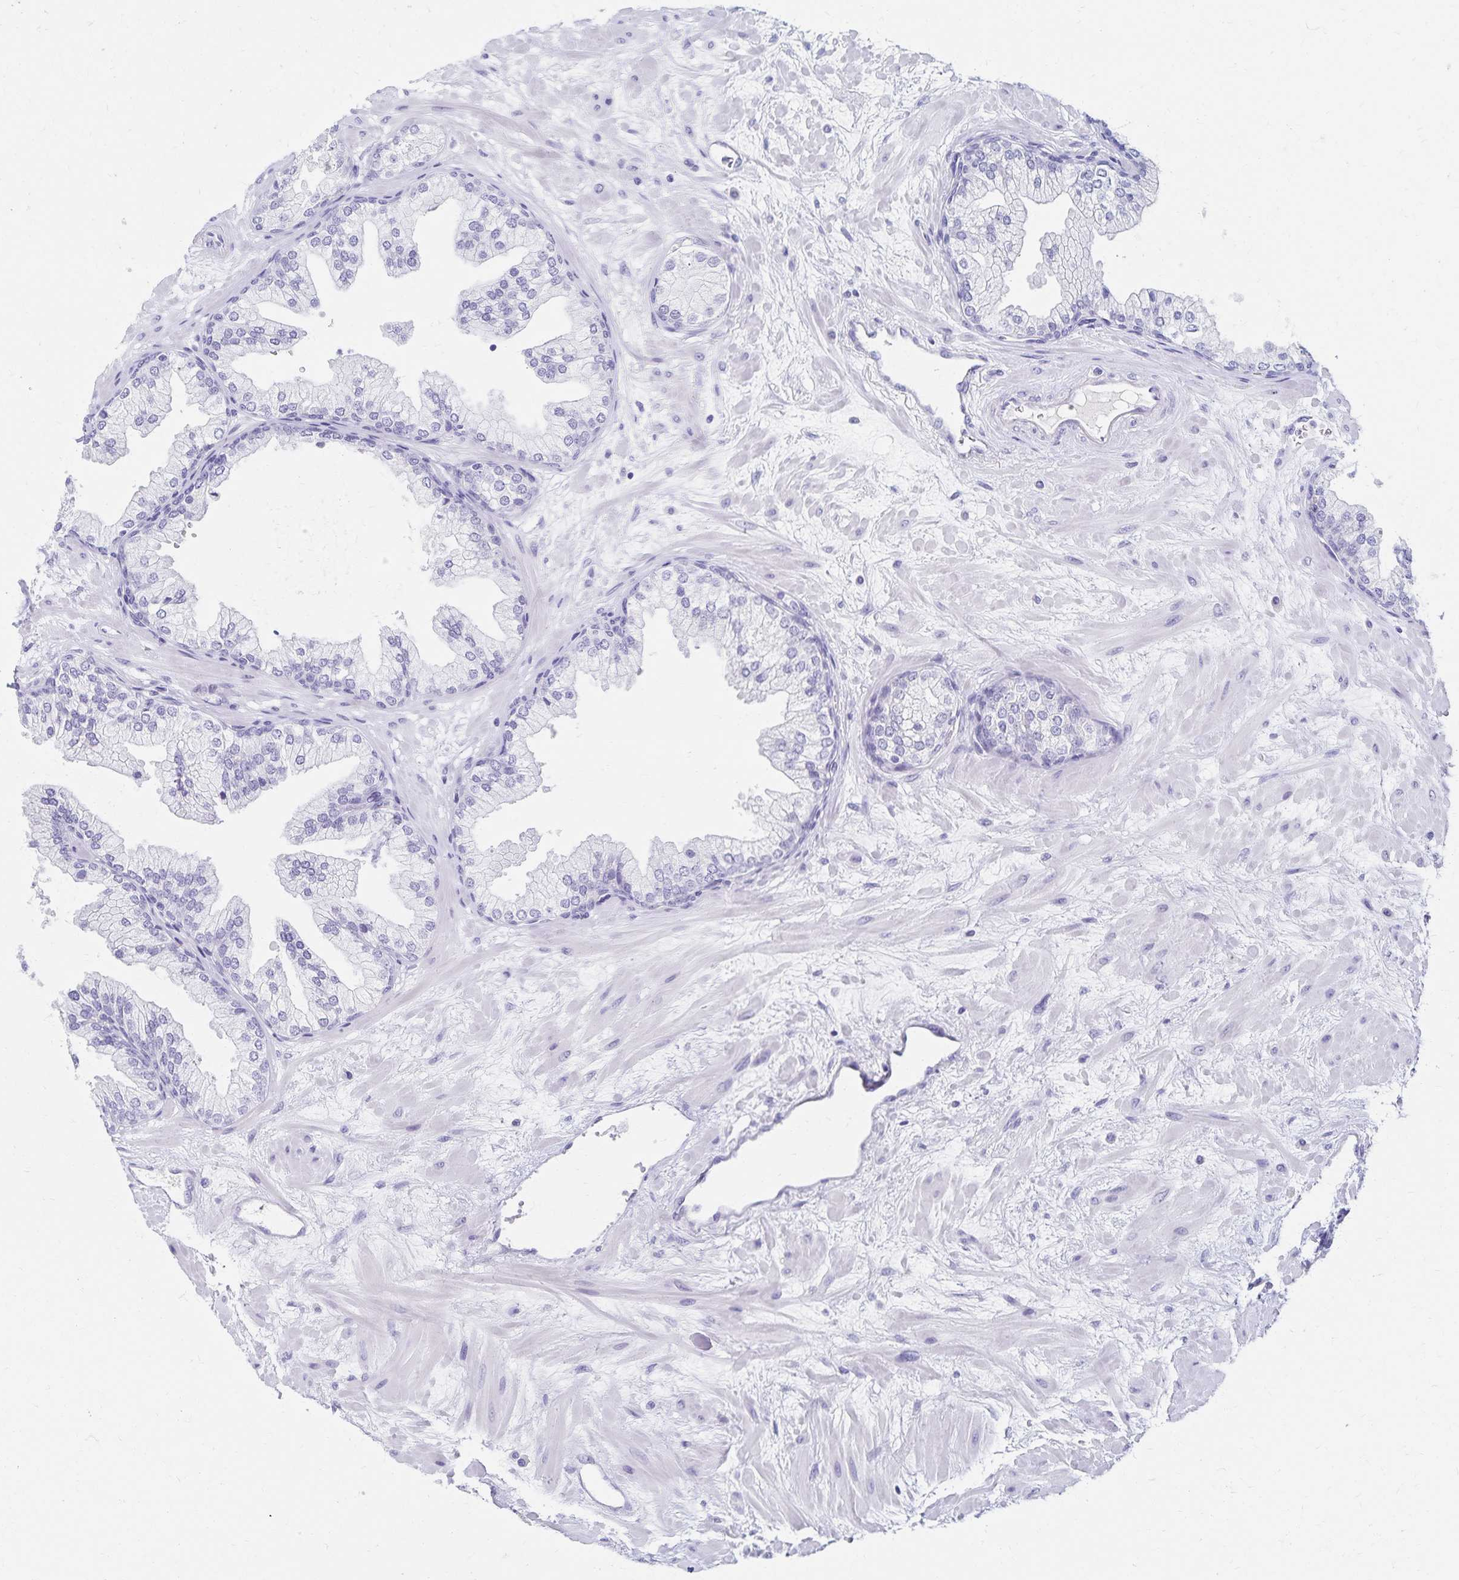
{"staining": {"intensity": "negative", "quantity": "none", "location": "none"}, "tissue": "prostate", "cell_type": "Glandular cells", "image_type": "normal", "snomed": [{"axis": "morphology", "description": "Normal tissue, NOS"}, {"axis": "topography", "description": "Prostate"}, {"axis": "topography", "description": "Peripheral nerve tissue"}], "caption": "Prostate was stained to show a protein in brown. There is no significant positivity in glandular cells.", "gene": "C2orf50", "patient": {"sex": "male", "age": 61}}